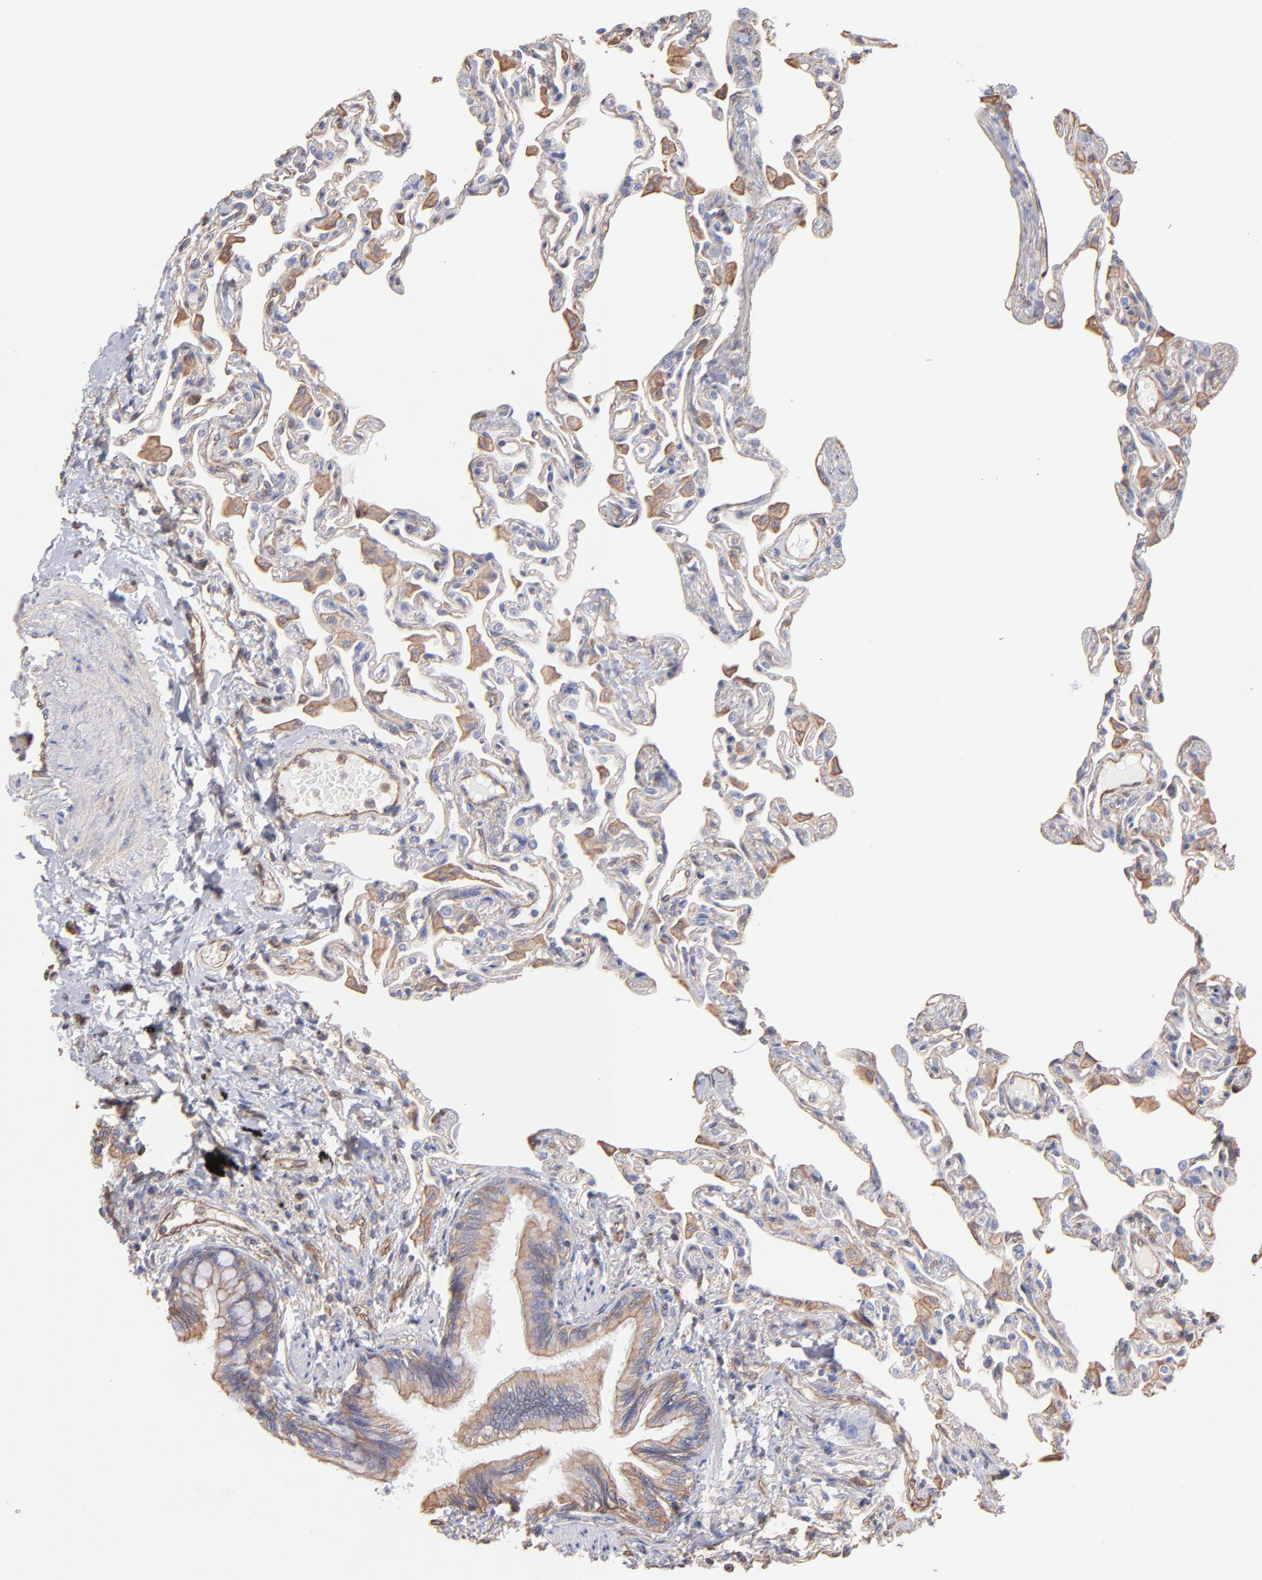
{"staining": {"intensity": "weak", "quantity": ">75%", "location": "cytoplasmic/membranous"}, "tissue": "lung", "cell_type": "Alveolar cells", "image_type": "normal", "snomed": [{"axis": "morphology", "description": "Normal tissue, NOS"}, {"axis": "topography", "description": "Lung"}], "caption": "Immunohistochemical staining of normal lung displays >75% levels of weak cytoplasmic/membranous protein staining in about >75% of alveolar cells.", "gene": "PLEC", "patient": {"sex": "female", "age": 49}}